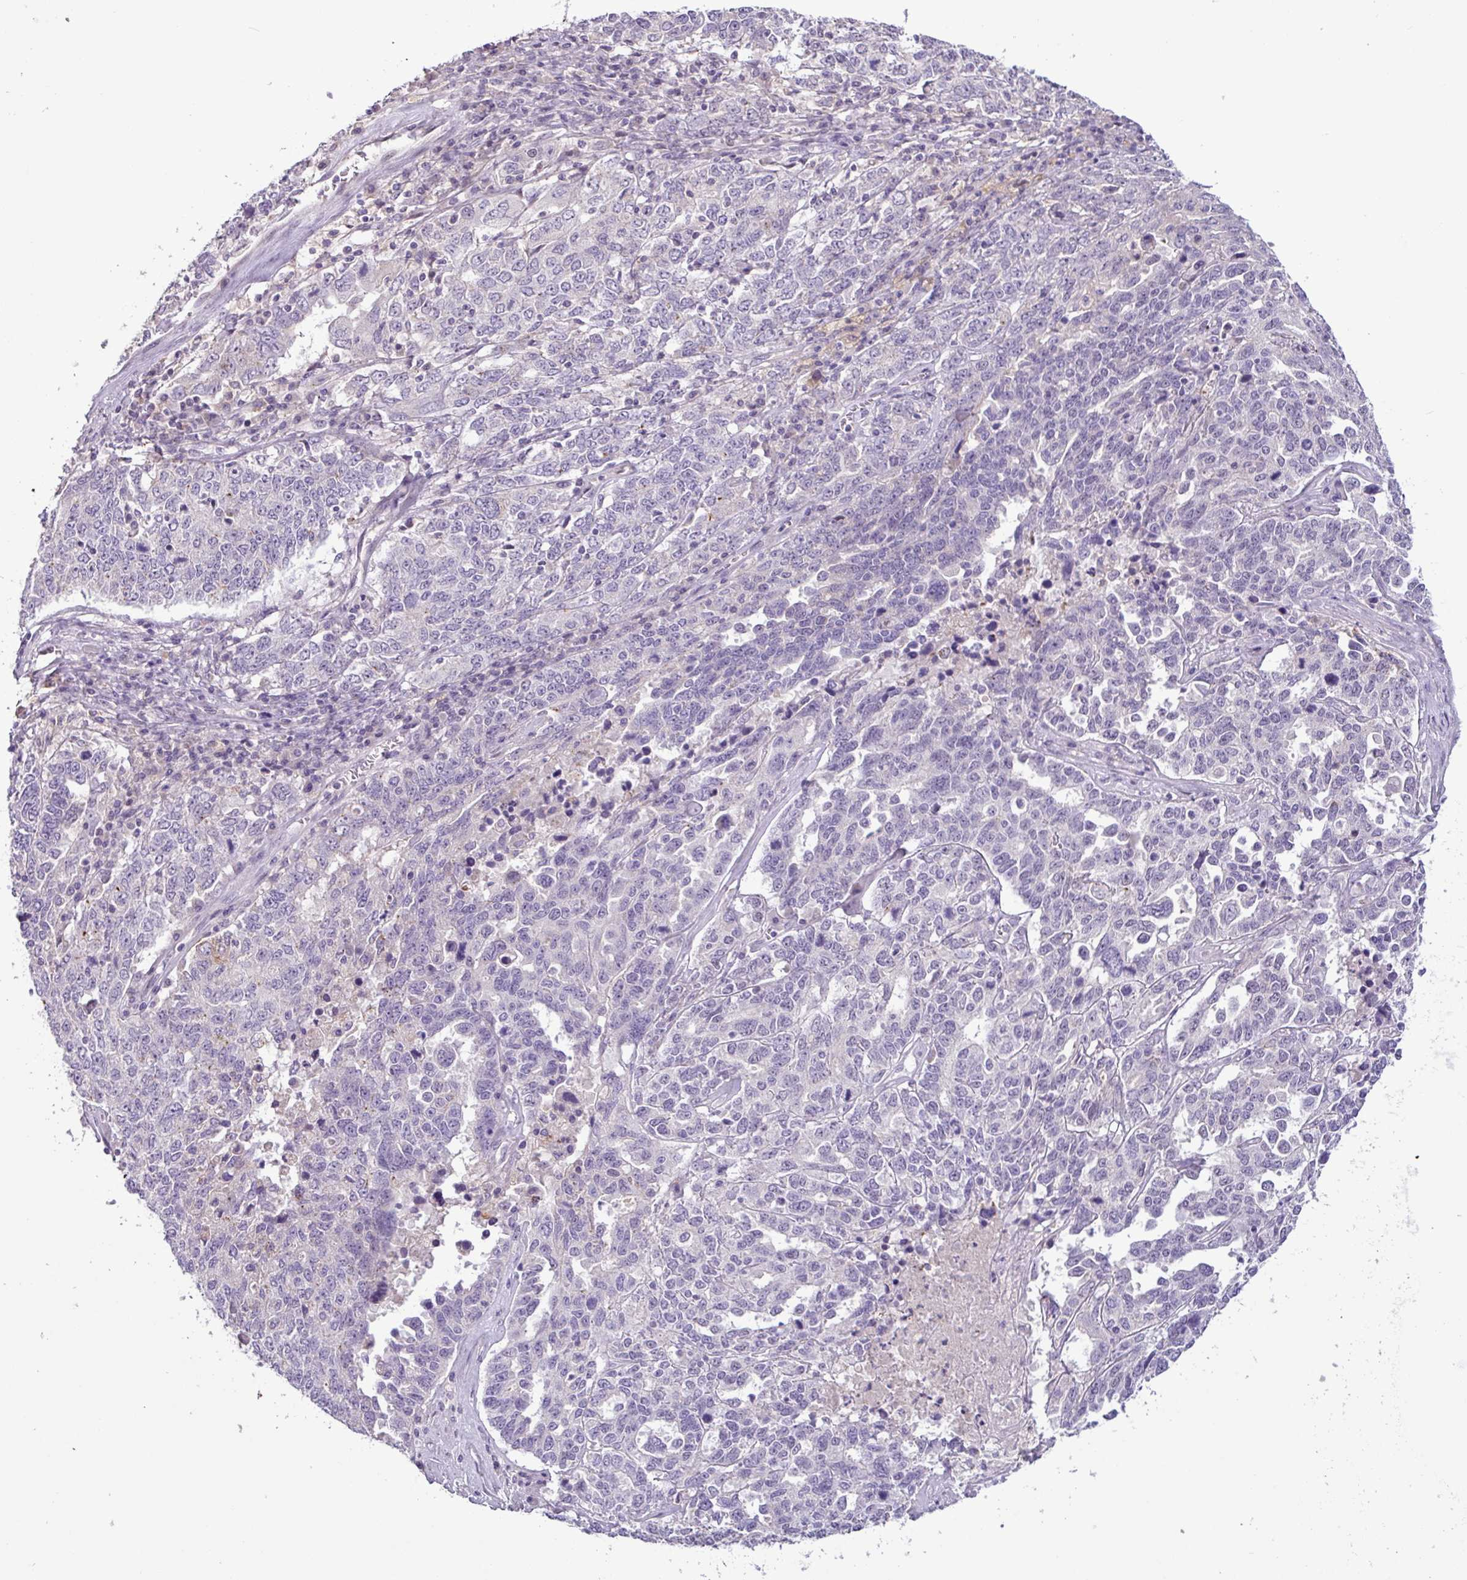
{"staining": {"intensity": "negative", "quantity": "none", "location": "none"}, "tissue": "ovarian cancer", "cell_type": "Tumor cells", "image_type": "cancer", "snomed": [{"axis": "morphology", "description": "Carcinoma, endometroid"}, {"axis": "topography", "description": "Ovary"}], "caption": "Human ovarian cancer (endometroid carcinoma) stained for a protein using IHC reveals no positivity in tumor cells.", "gene": "PNLDC1", "patient": {"sex": "female", "age": 62}}